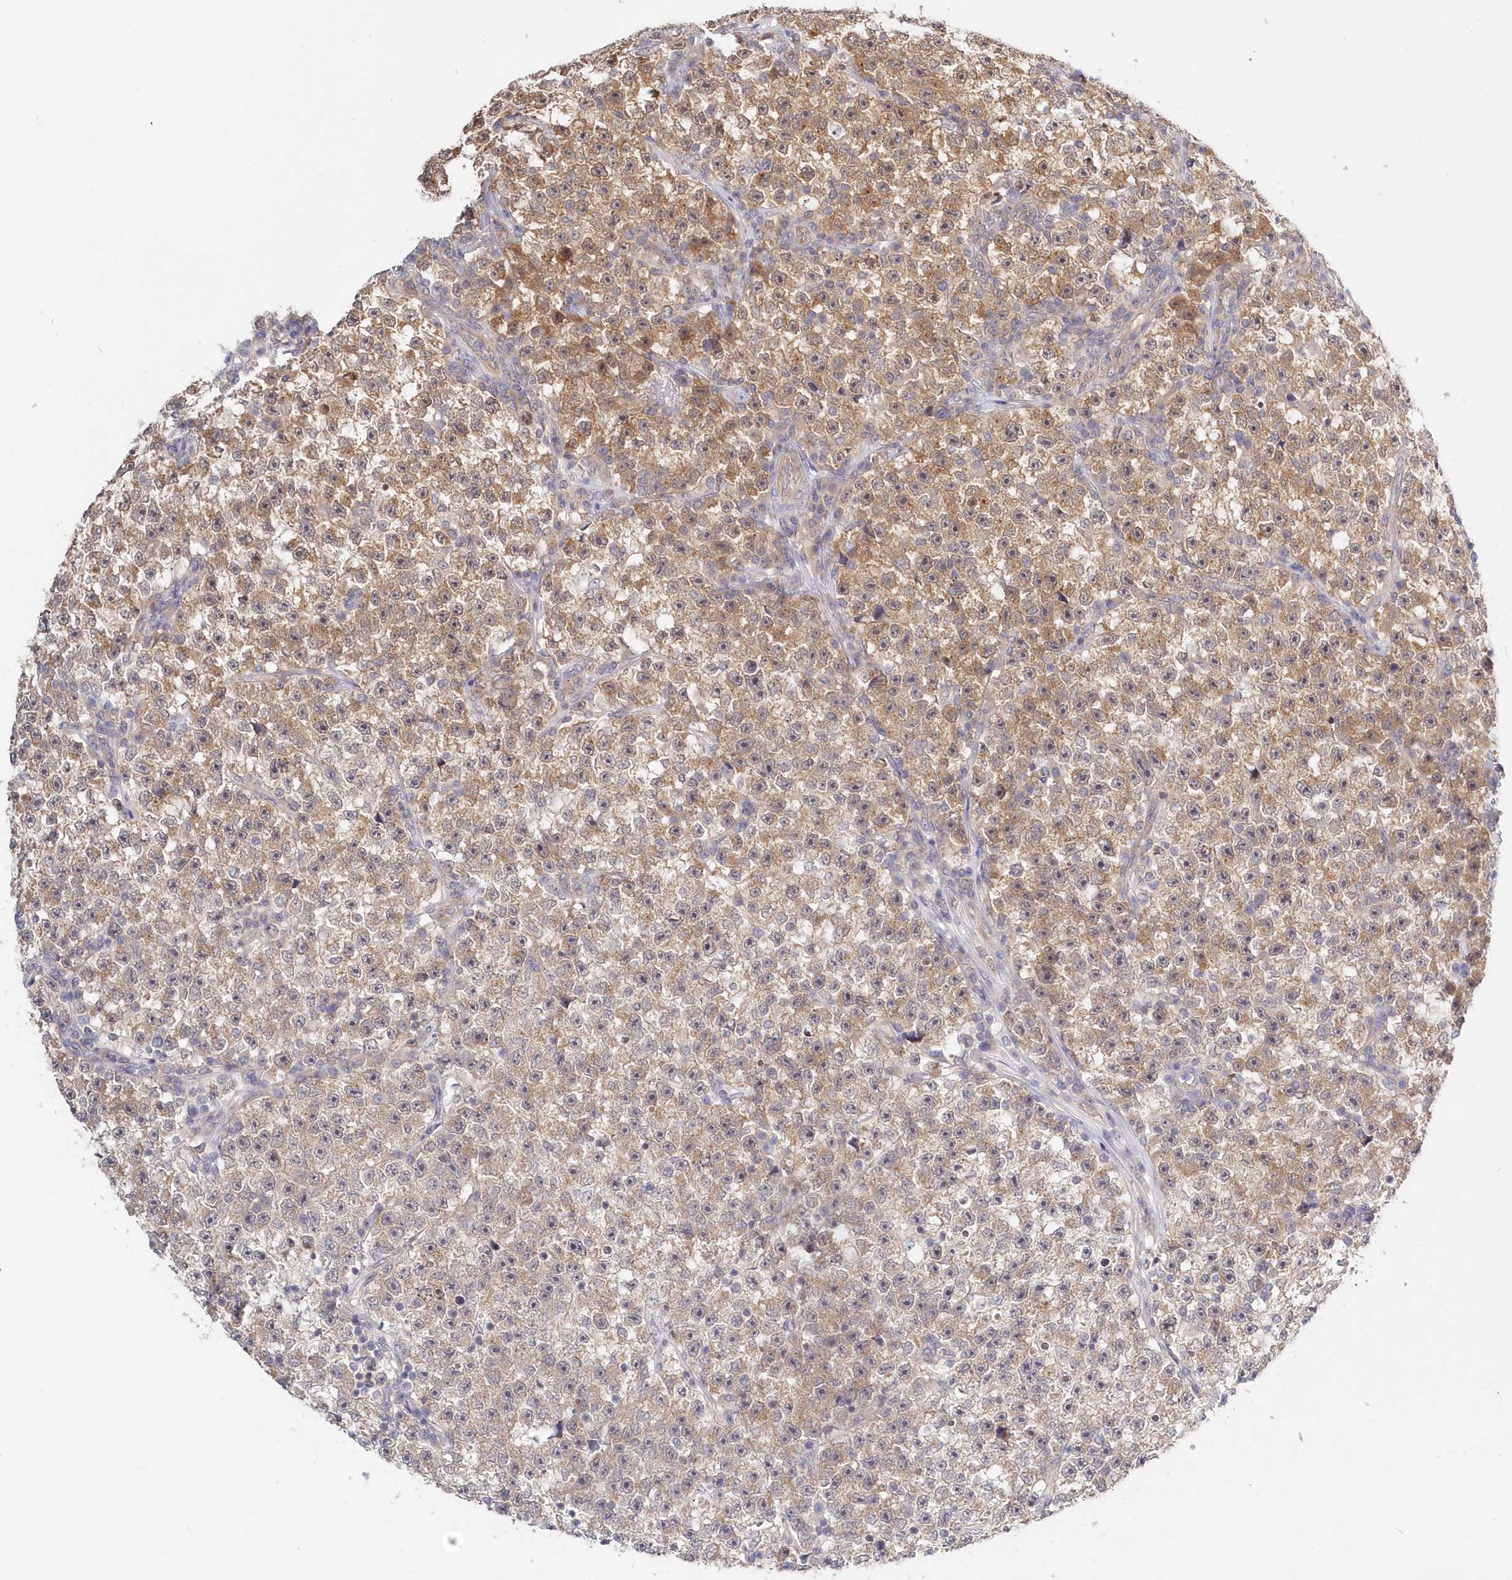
{"staining": {"intensity": "moderate", "quantity": "25%-75%", "location": "cytoplasmic/membranous"}, "tissue": "testis cancer", "cell_type": "Tumor cells", "image_type": "cancer", "snomed": [{"axis": "morphology", "description": "Seminoma, NOS"}, {"axis": "topography", "description": "Testis"}], "caption": "Testis cancer (seminoma) stained with immunohistochemistry shows moderate cytoplasmic/membranous staining in about 25%-75% of tumor cells. The staining is performed using DAB (3,3'-diaminobenzidine) brown chromogen to label protein expression. The nuclei are counter-stained blue using hematoxylin.", "gene": "KATNA1", "patient": {"sex": "male", "age": 22}}